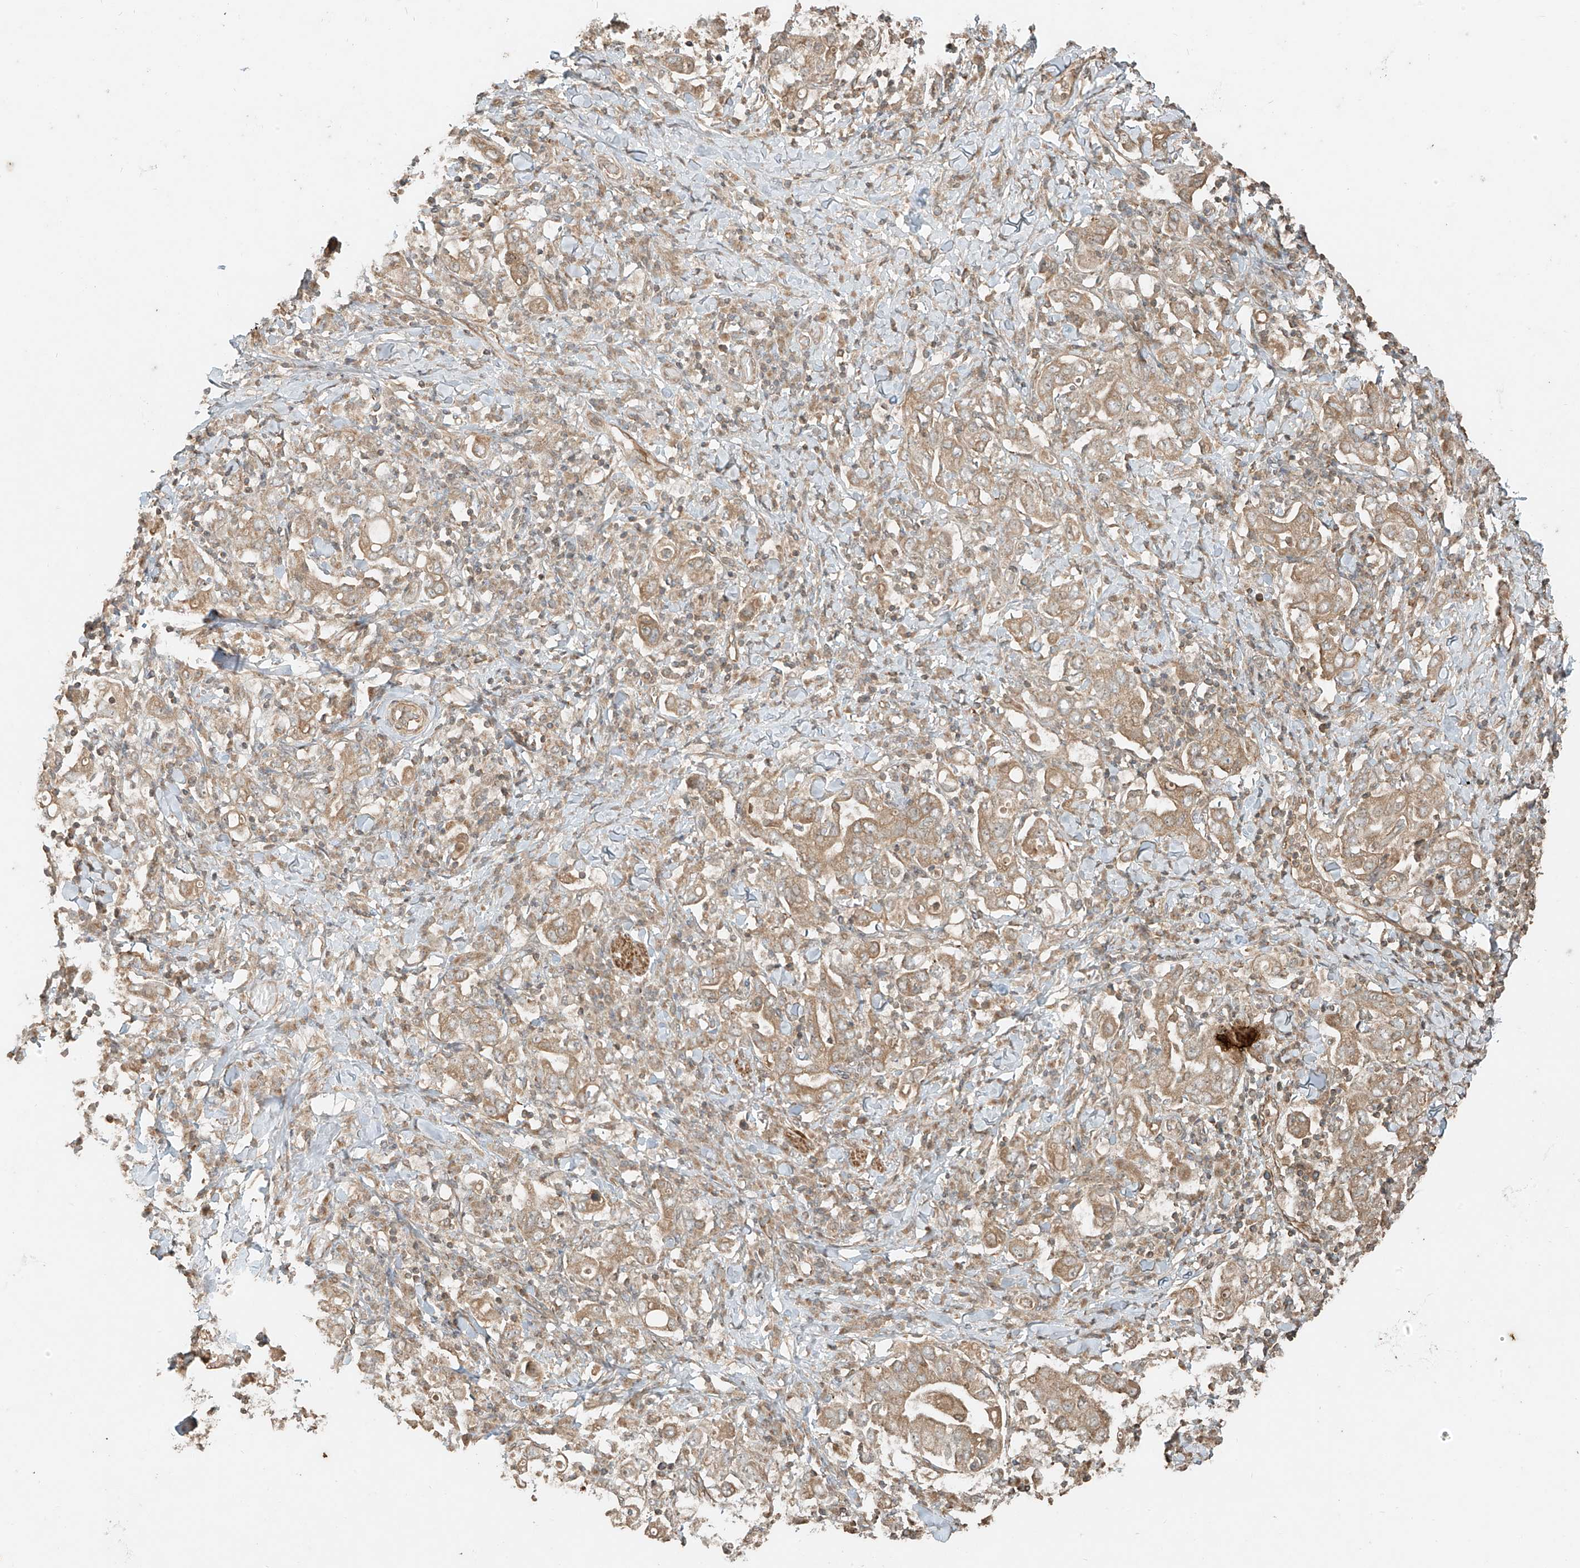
{"staining": {"intensity": "weak", "quantity": ">75%", "location": "cytoplasmic/membranous"}, "tissue": "stomach cancer", "cell_type": "Tumor cells", "image_type": "cancer", "snomed": [{"axis": "morphology", "description": "Adenocarcinoma, NOS"}, {"axis": "topography", "description": "Stomach, upper"}], "caption": "DAB immunohistochemical staining of adenocarcinoma (stomach) reveals weak cytoplasmic/membranous protein expression in approximately >75% of tumor cells.", "gene": "ANKZF1", "patient": {"sex": "male", "age": 62}}